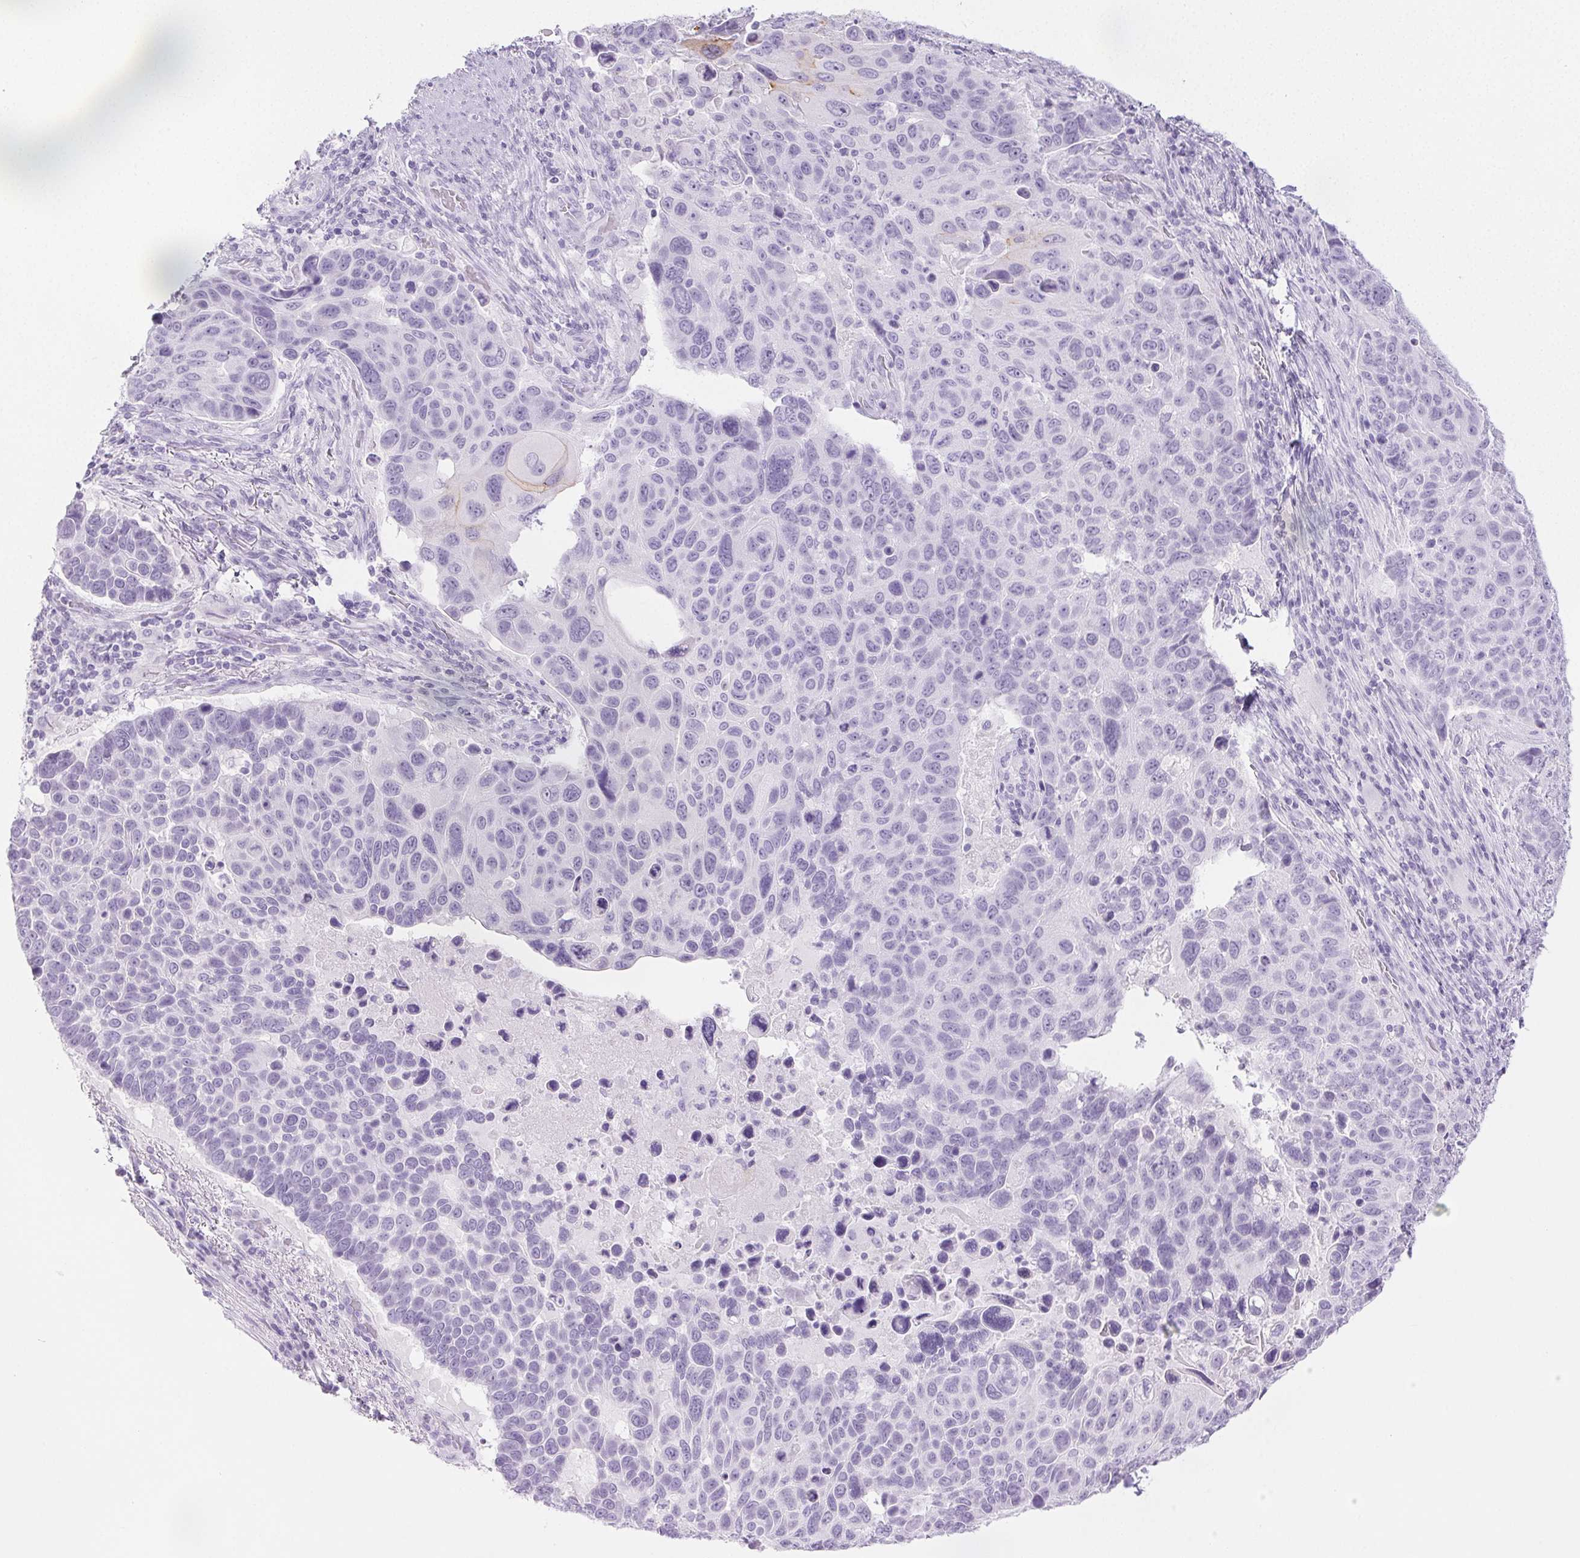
{"staining": {"intensity": "negative", "quantity": "none", "location": "none"}, "tissue": "lung cancer", "cell_type": "Tumor cells", "image_type": "cancer", "snomed": [{"axis": "morphology", "description": "Squamous cell carcinoma, NOS"}, {"axis": "topography", "description": "Lung"}], "caption": "Squamous cell carcinoma (lung) was stained to show a protein in brown. There is no significant staining in tumor cells.", "gene": "PI3", "patient": {"sex": "male", "age": 68}}